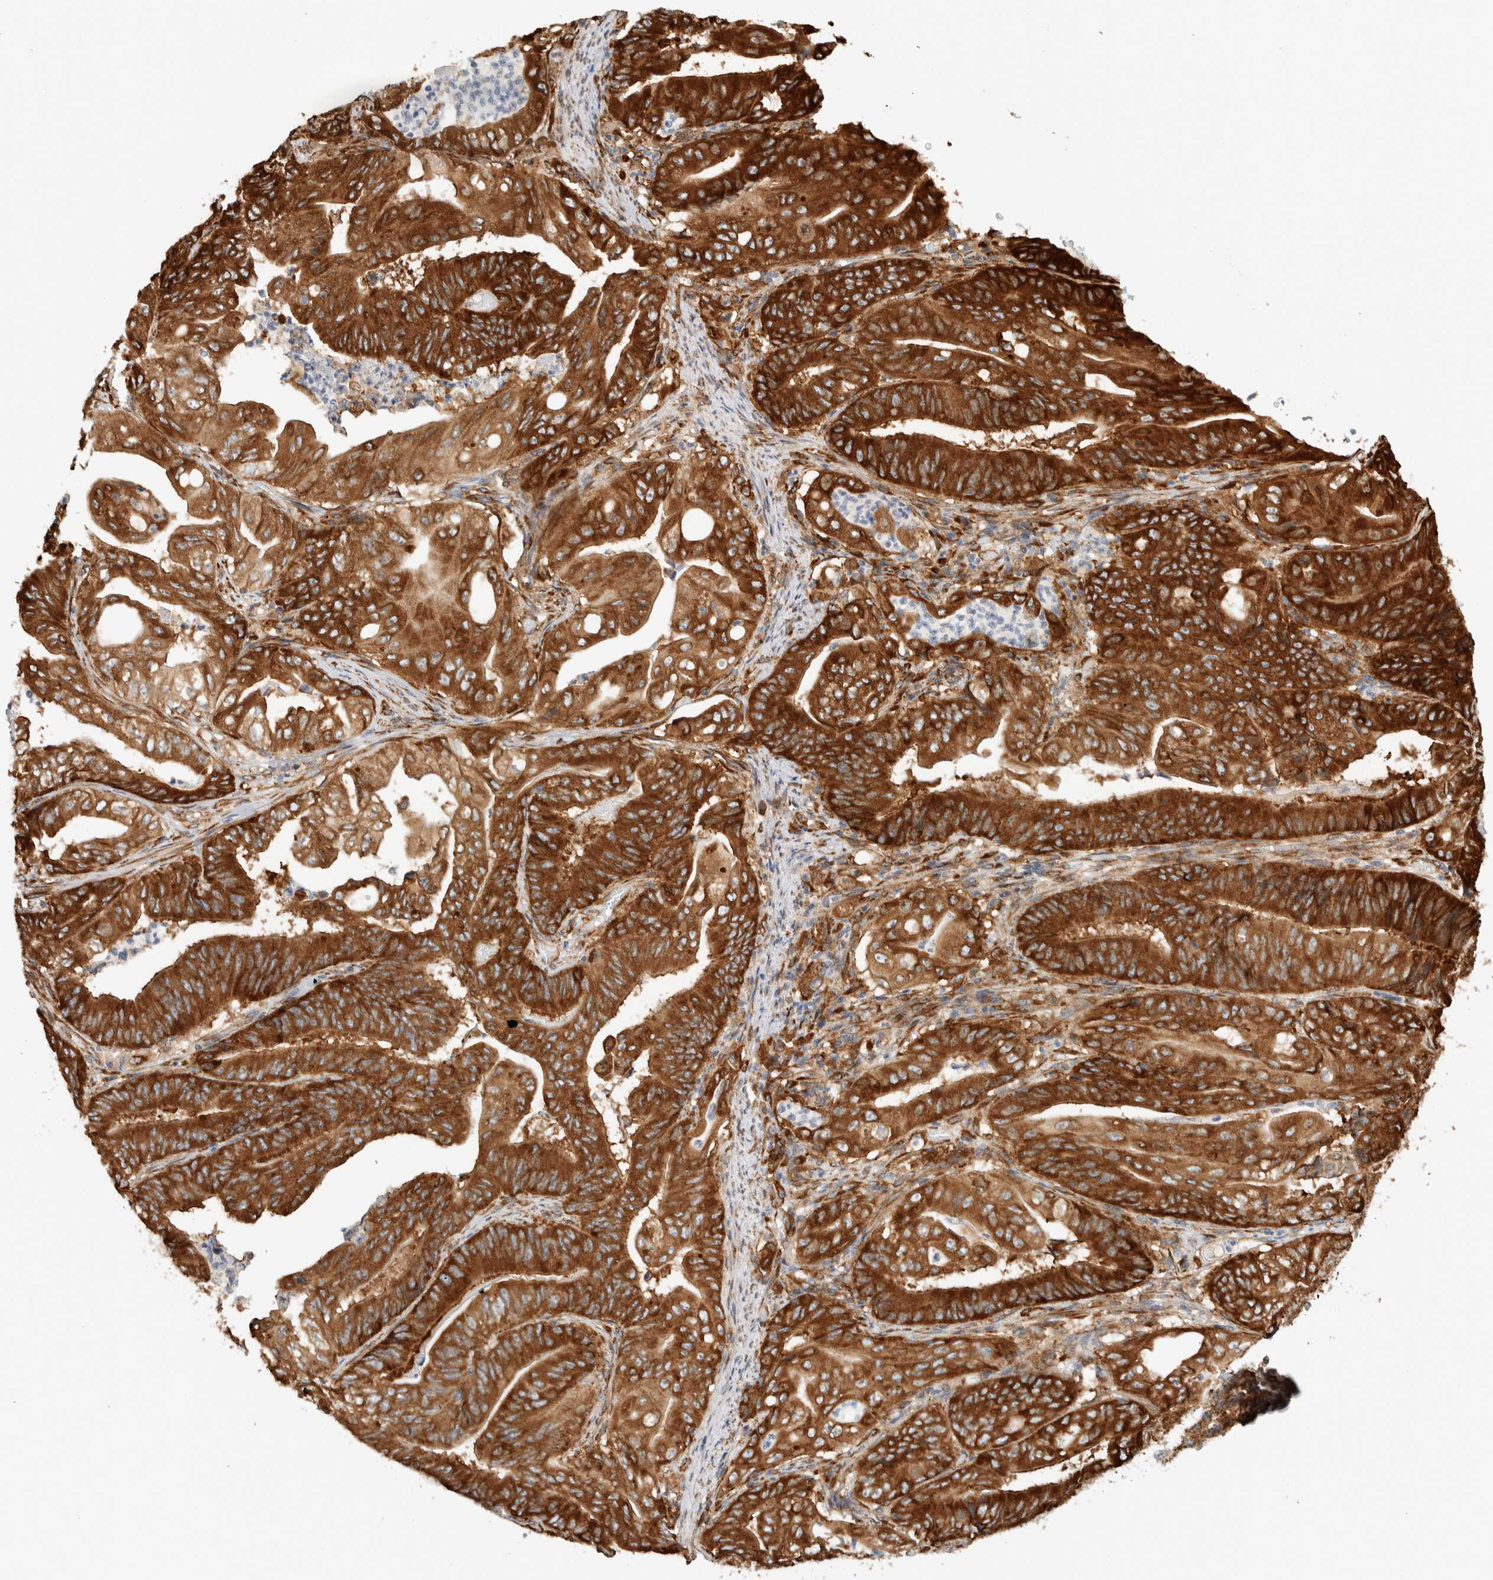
{"staining": {"intensity": "strong", "quantity": ">75%", "location": "cytoplasmic/membranous"}, "tissue": "stomach cancer", "cell_type": "Tumor cells", "image_type": "cancer", "snomed": [{"axis": "morphology", "description": "Adenocarcinoma, NOS"}, {"axis": "topography", "description": "Stomach"}], "caption": "High-magnification brightfield microscopy of adenocarcinoma (stomach) stained with DAB (3,3'-diaminobenzidine) (brown) and counterstained with hematoxylin (blue). tumor cells exhibit strong cytoplasmic/membranous expression is seen in about>75% of cells.", "gene": "LLGL2", "patient": {"sex": "female", "age": 73}}